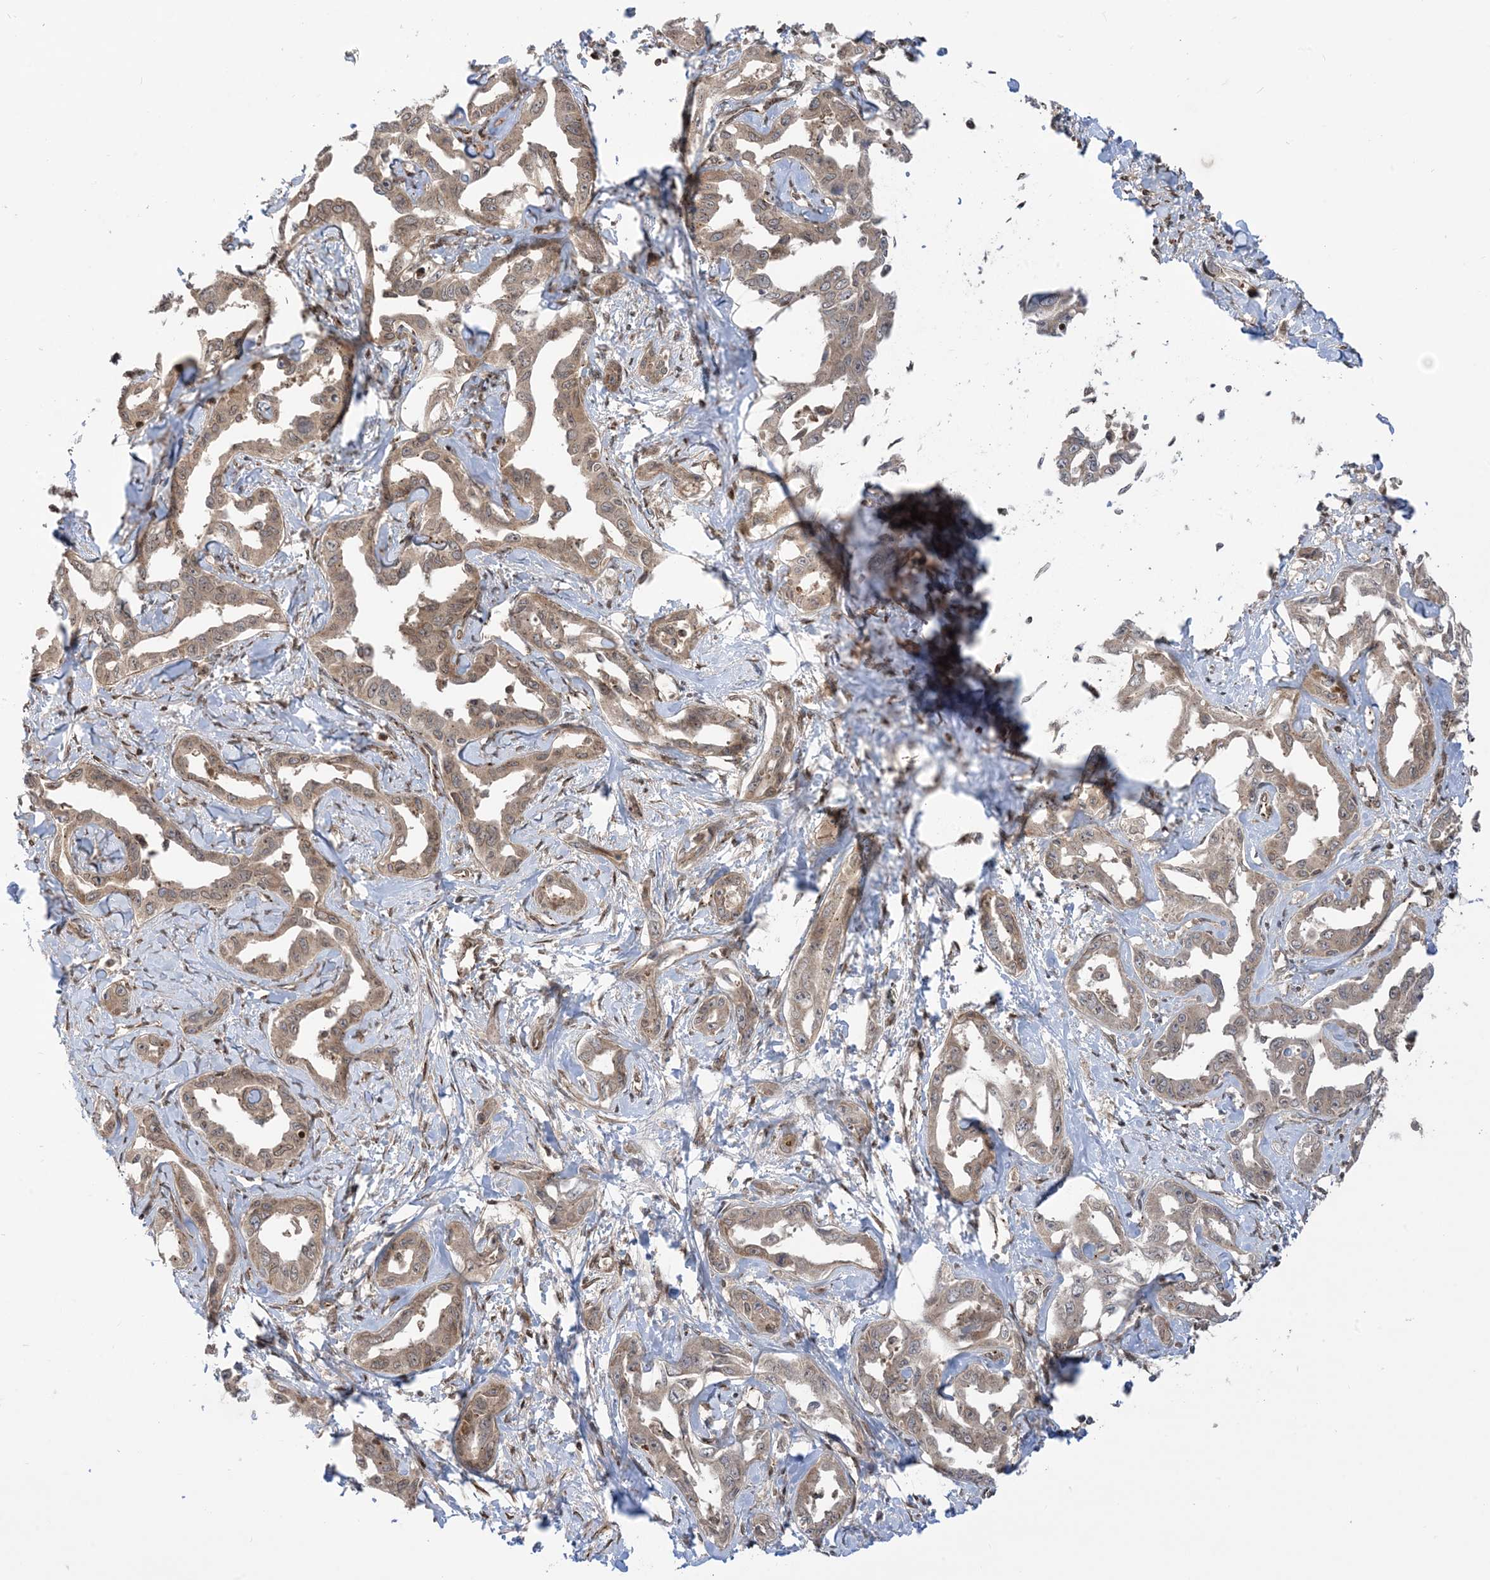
{"staining": {"intensity": "weak", "quantity": ">75%", "location": "cytoplasmic/membranous"}, "tissue": "liver cancer", "cell_type": "Tumor cells", "image_type": "cancer", "snomed": [{"axis": "morphology", "description": "Cholangiocarcinoma"}, {"axis": "topography", "description": "Liver"}], "caption": "The image reveals immunohistochemical staining of cholangiocarcinoma (liver). There is weak cytoplasmic/membranous staining is present in approximately >75% of tumor cells.", "gene": "CASP4", "patient": {"sex": "male", "age": 59}}